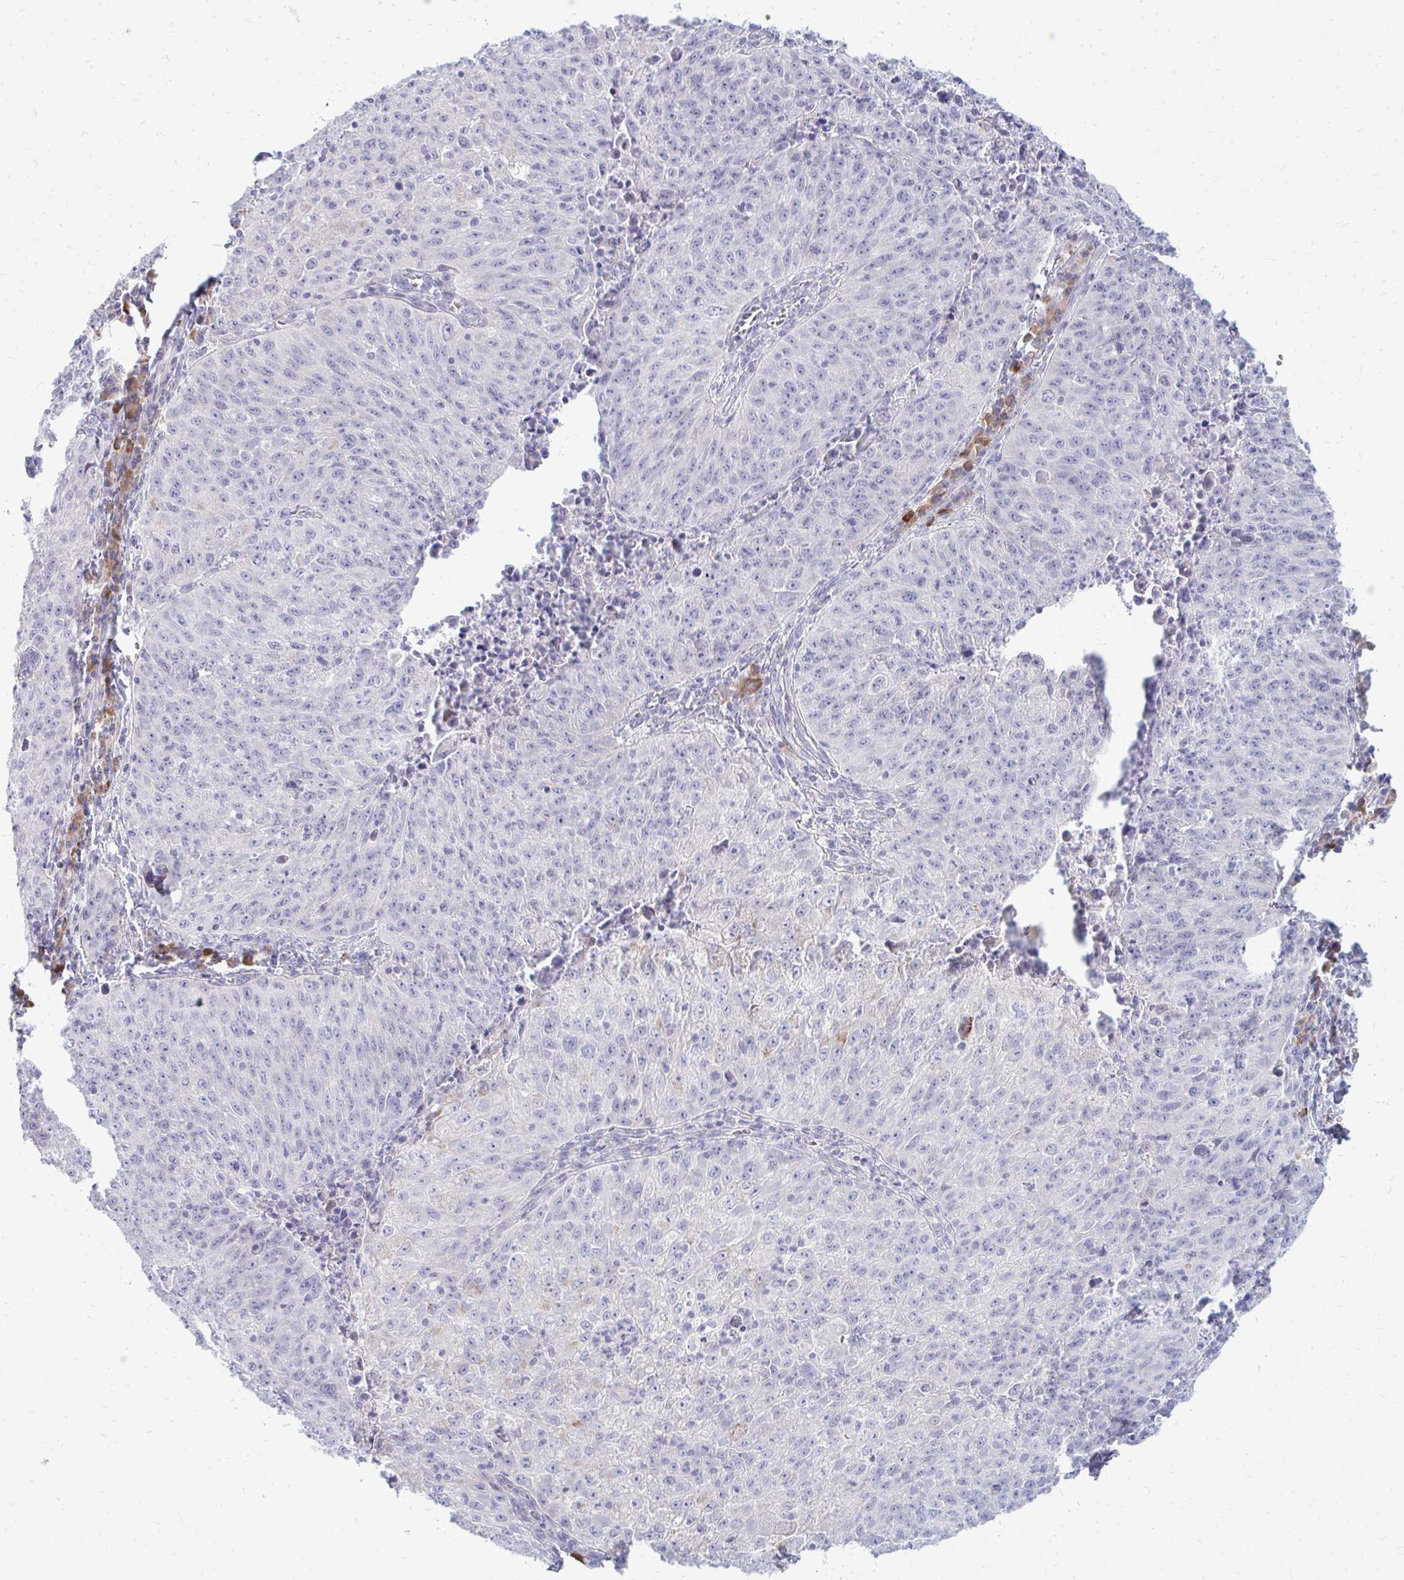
{"staining": {"intensity": "negative", "quantity": "none", "location": "none"}, "tissue": "lung cancer", "cell_type": "Tumor cells", "image_type": "cancer", "snomed": [{"axis": "morphology", "description": "Squamous cell carcinoma, NOS"}, {"axis": "morphology", "description": "Squamous cell carcinoma, metastatic, NOS"}, {"axis": "topography", "description": "Bronchus"}, {"axis": "topography", "description": "Lung"}], "caption": "Immunohistochemistry (IHC) of human metastatic squamous cell carcinoma (lung) reveals no positivity in tumor cells.", "gene": "TSPEAR", "patient": {"sex": "male", "age": 62}}